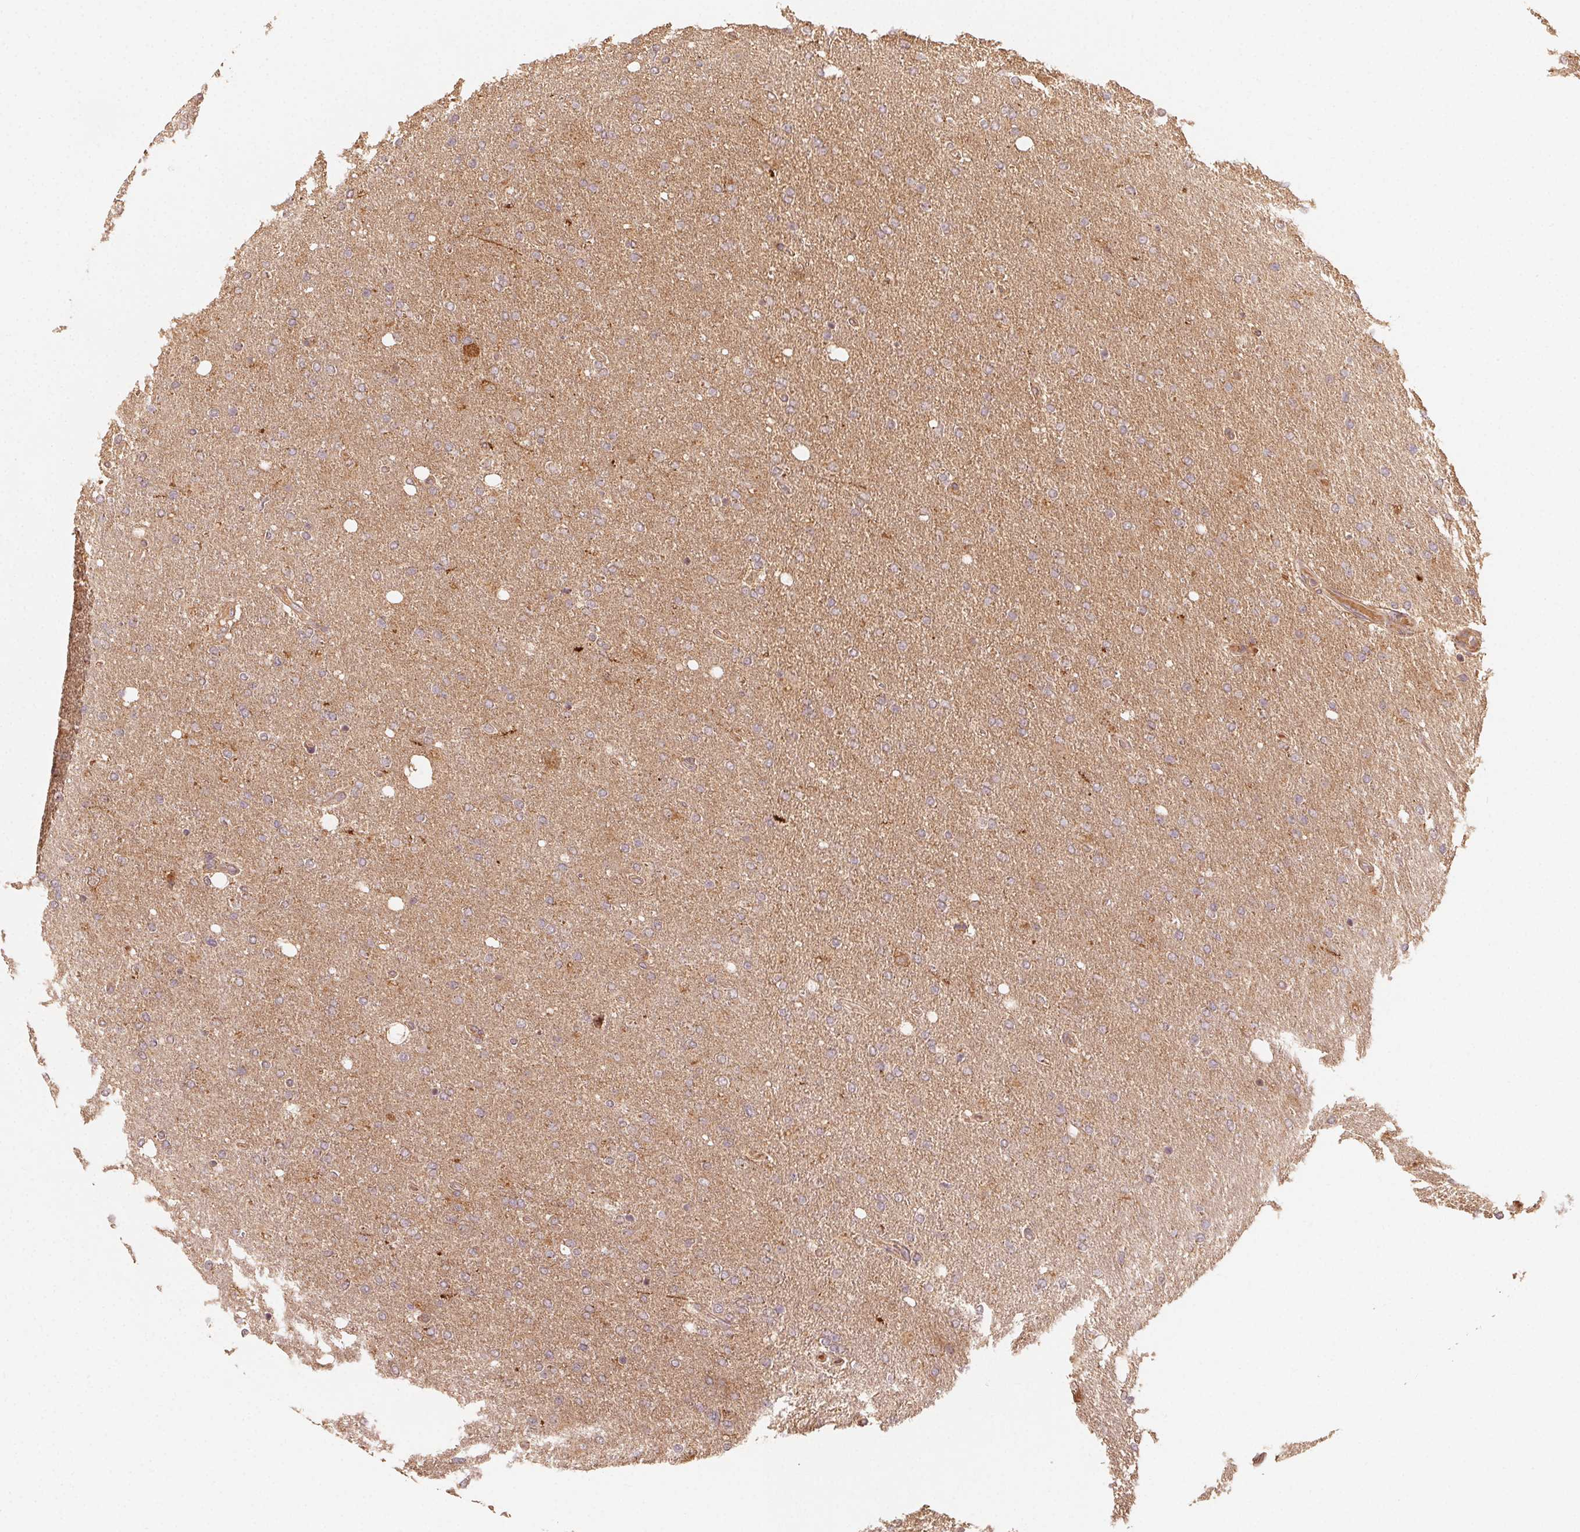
{"staining": {"intensity": "negative", "quantity": "none", "location": "none"}, "tissue": "glioma", "cell_type": "Tumor cells", "image_type": "cancer", "snomed": [{"axis": "morphology", "description": "Glioma, malignant, High grade"}, {"axis": "topography", "description": "Cerebral cortex"}], "caption": "DAB immunohistochemical staining of malignant glioma (high-grade) exhibits no significant positivity in tumor cells.", "gene": "WBP2", "patient": {"sex": "male", "age": 70}}